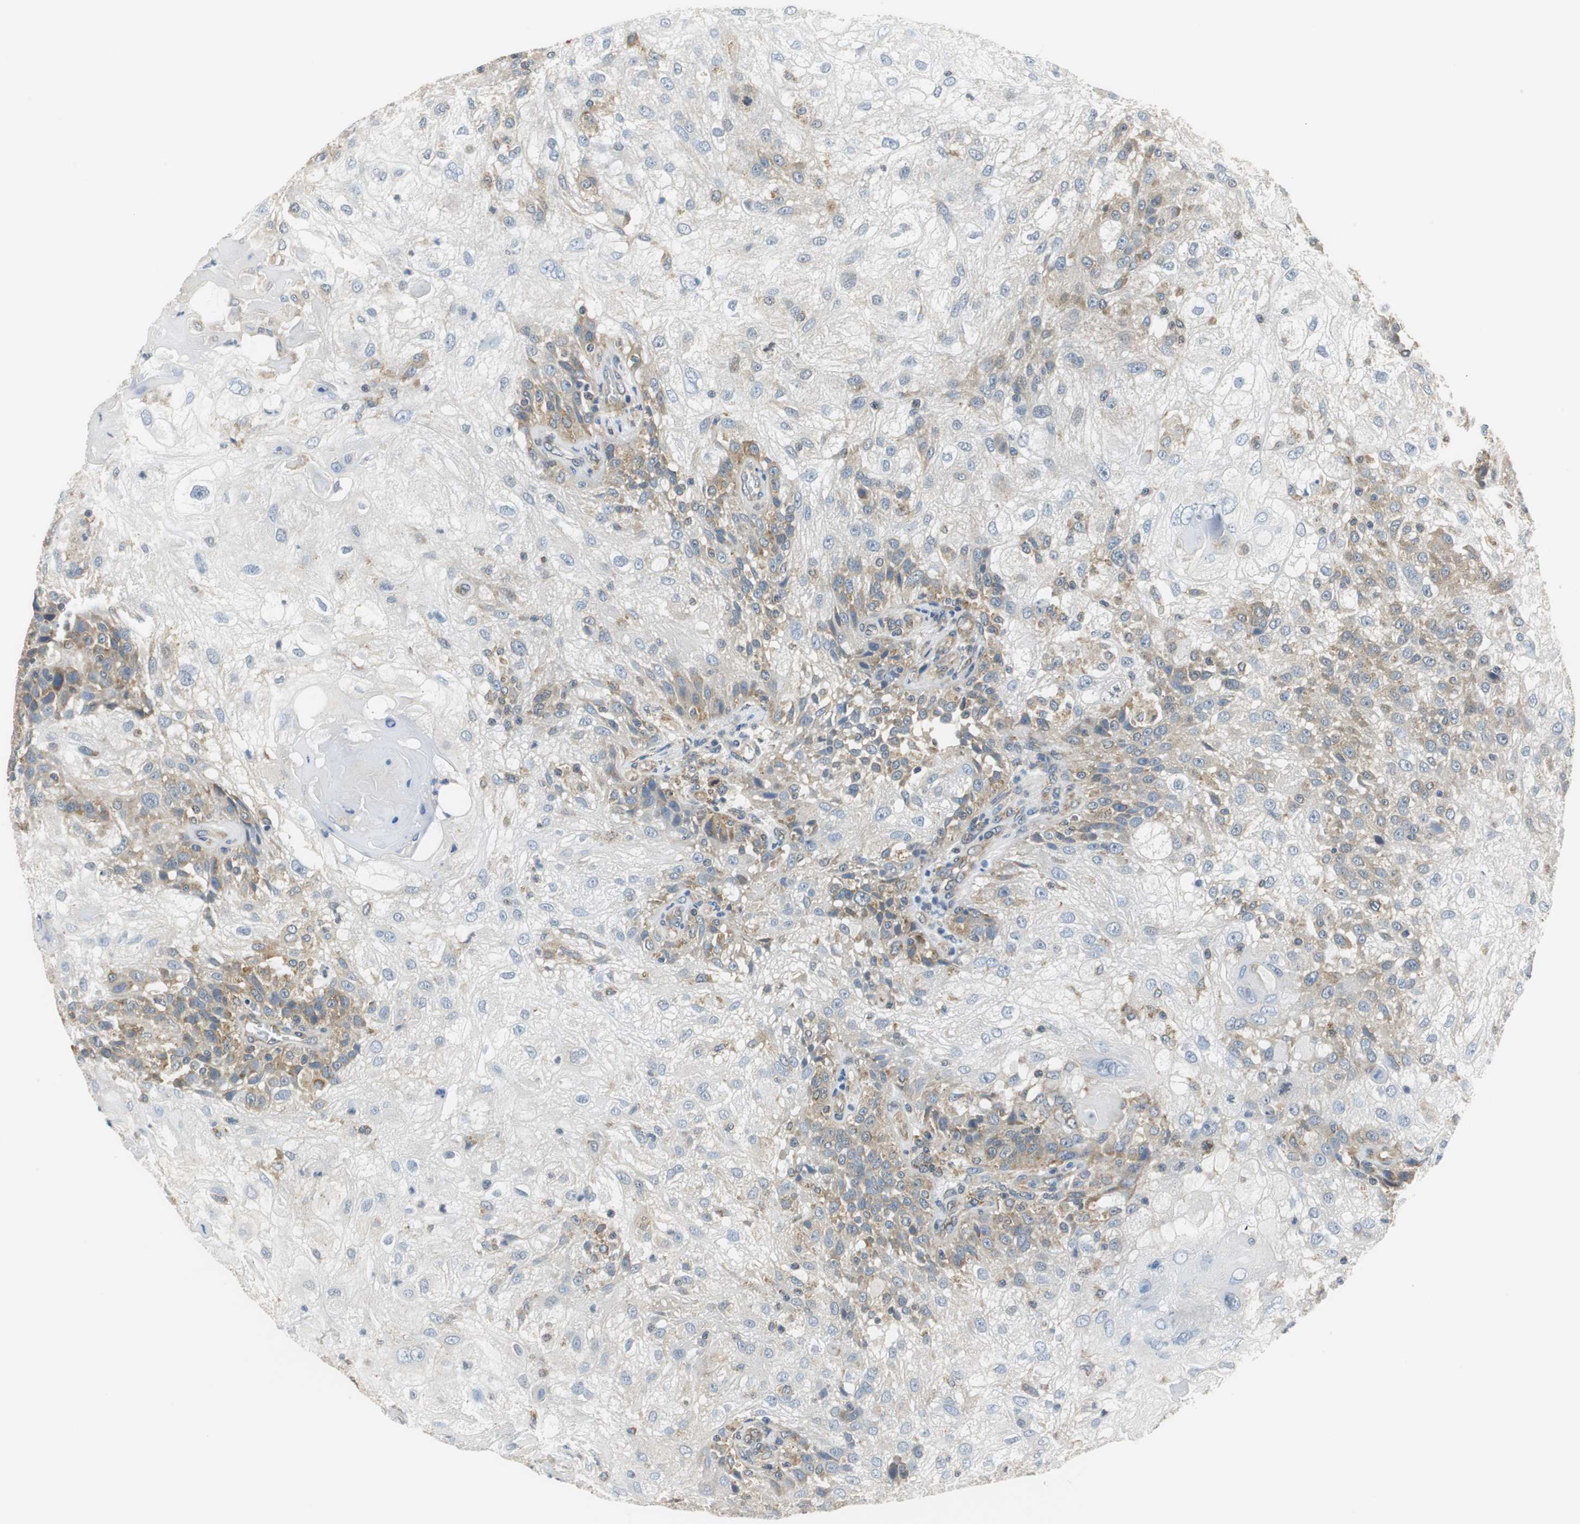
{"staining": {"intensity": "moderate", "quantity": "25%-75%", "location": "cytoplasmic/membranous"}, "tissue": "skin cancer", "cell_type": "Tumor cells", "image_type": "cancer", "snomed": [{"axis": "morphology", "description": "Normal tissue, NOS"}, {"axis": "morphology", "description": "Squamous cell carcinoma, NOS"}, {"axis": "topography", "description": "Skin"}], "caption": "Squamous cell carcinoma (skin) stained for a protein shows moderate cytoplasmic/membranous positivity in tumor cells.", "gene": "CNOT3", "patient": {"sex": "female", "age": 83}}